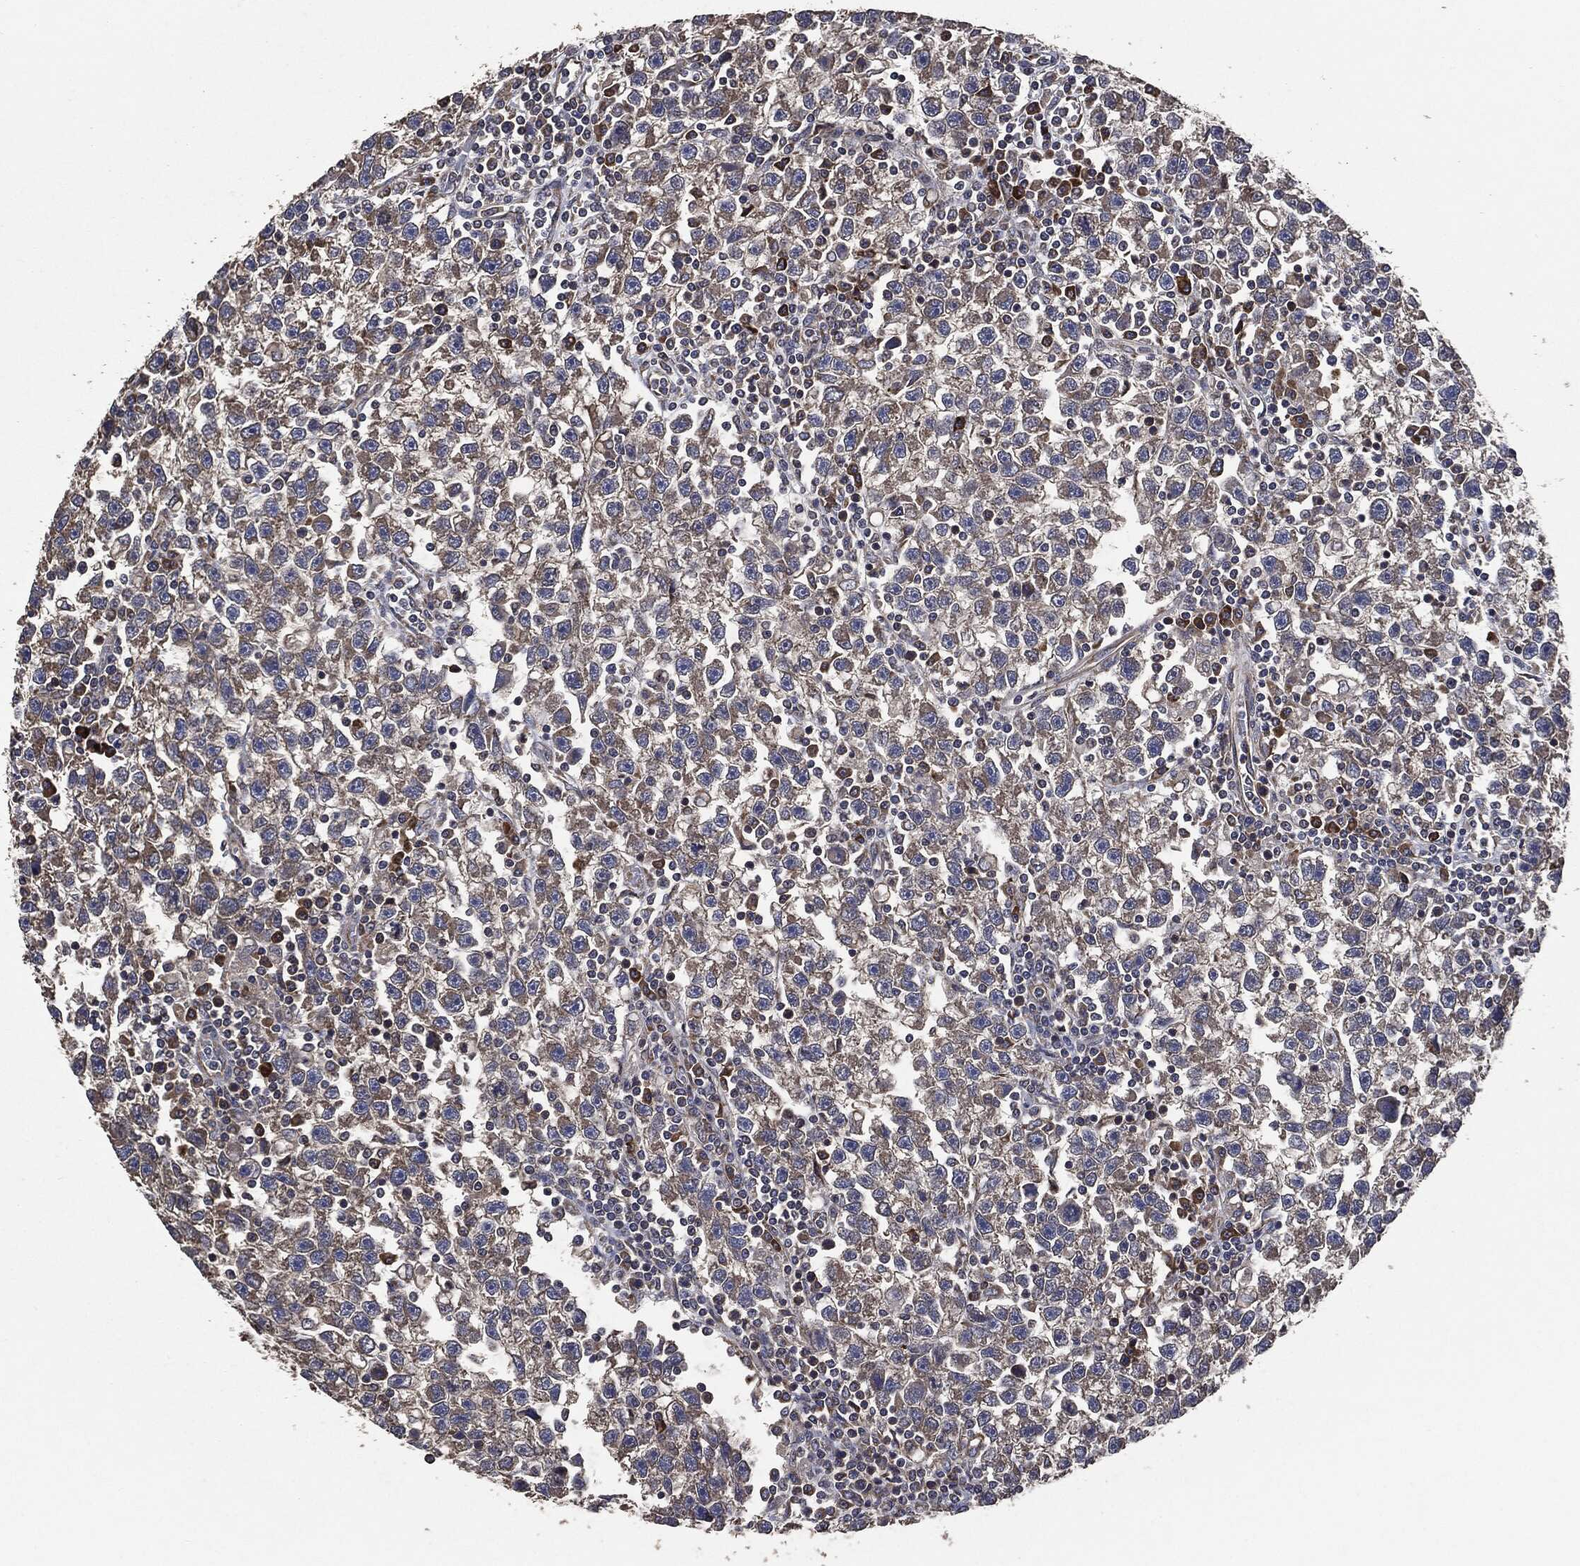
{"staining": {"intensity": "moderate", "quantity": "25%-75%", "location": "cytoplasmic/membranous"}, "tissue": "testis cancer", "cell_type": "Tumor cells", "image_type": "cancer", "snomed": [{"axis": "morphology", "description": "Seminoma, NOS"}, {"axis": "topography", "description": "Testis"}], "caption": "A brown stain shows moderate cytoplasmic/membranous staining of a protein in human testis seminoma tumor cells.", "gene": "STK3", "patient": {"sex": "male", "age": 47}}